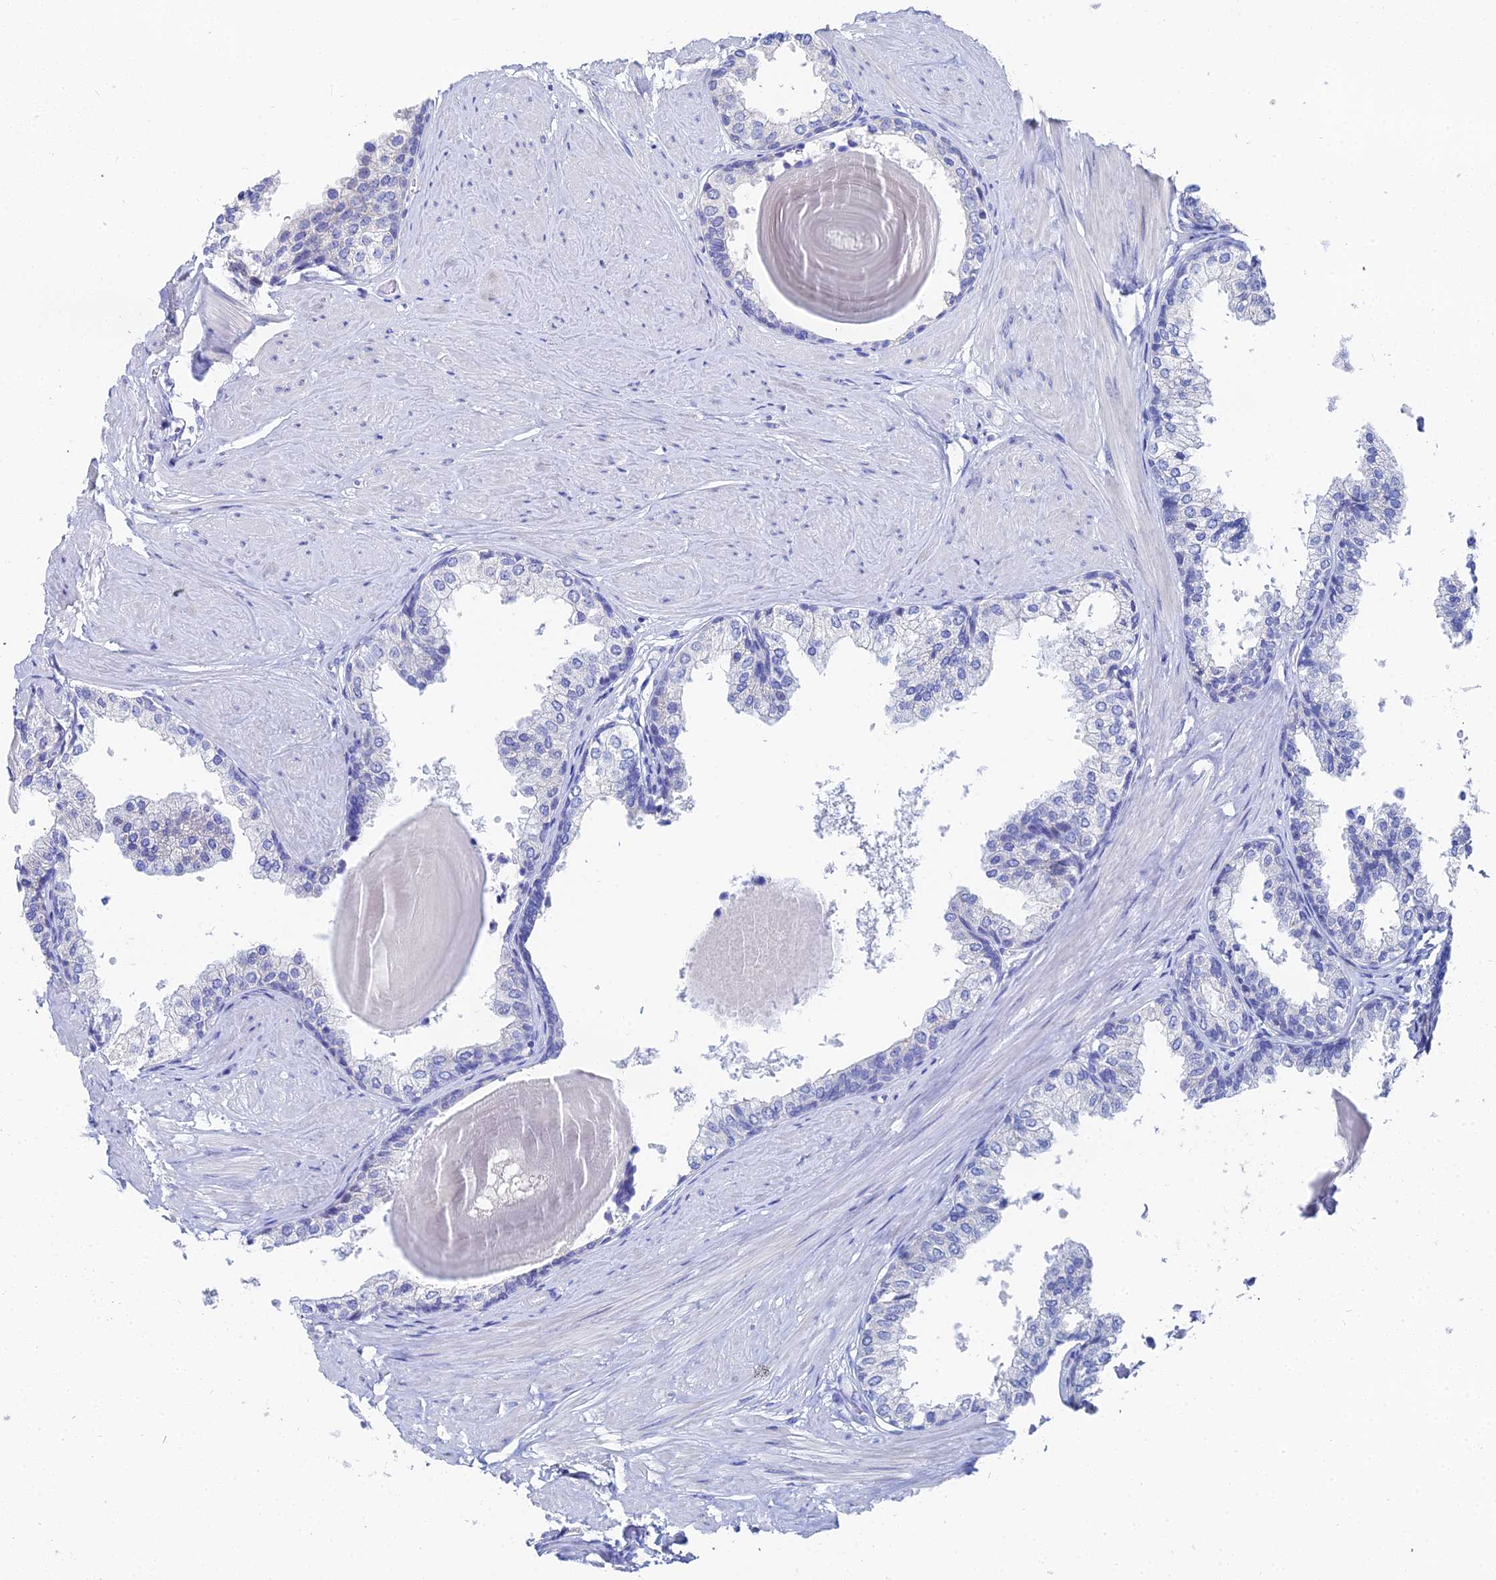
{"staining": {"intensity": "negative", "quantity": "none", "location": "none"}, "tissue": "prostate", "cell_type": "Glandular cells", "image_type": "normal", "snomed": [{"axis": "morphology", "description": "Normal tissue, NOS"}, {"axis": "topography", "description": "Prostate"}], "caption": "The immunohistochemistry image has no significant staining in glandular cells of prostate. The staining was performed using DAB to visualize the protein expression in brown, while the nuclei were stained in blue with hematoxylin (Magnification: 20x).", "gene": "OCM2", "patient": {"sex": "male", "age": 48}}